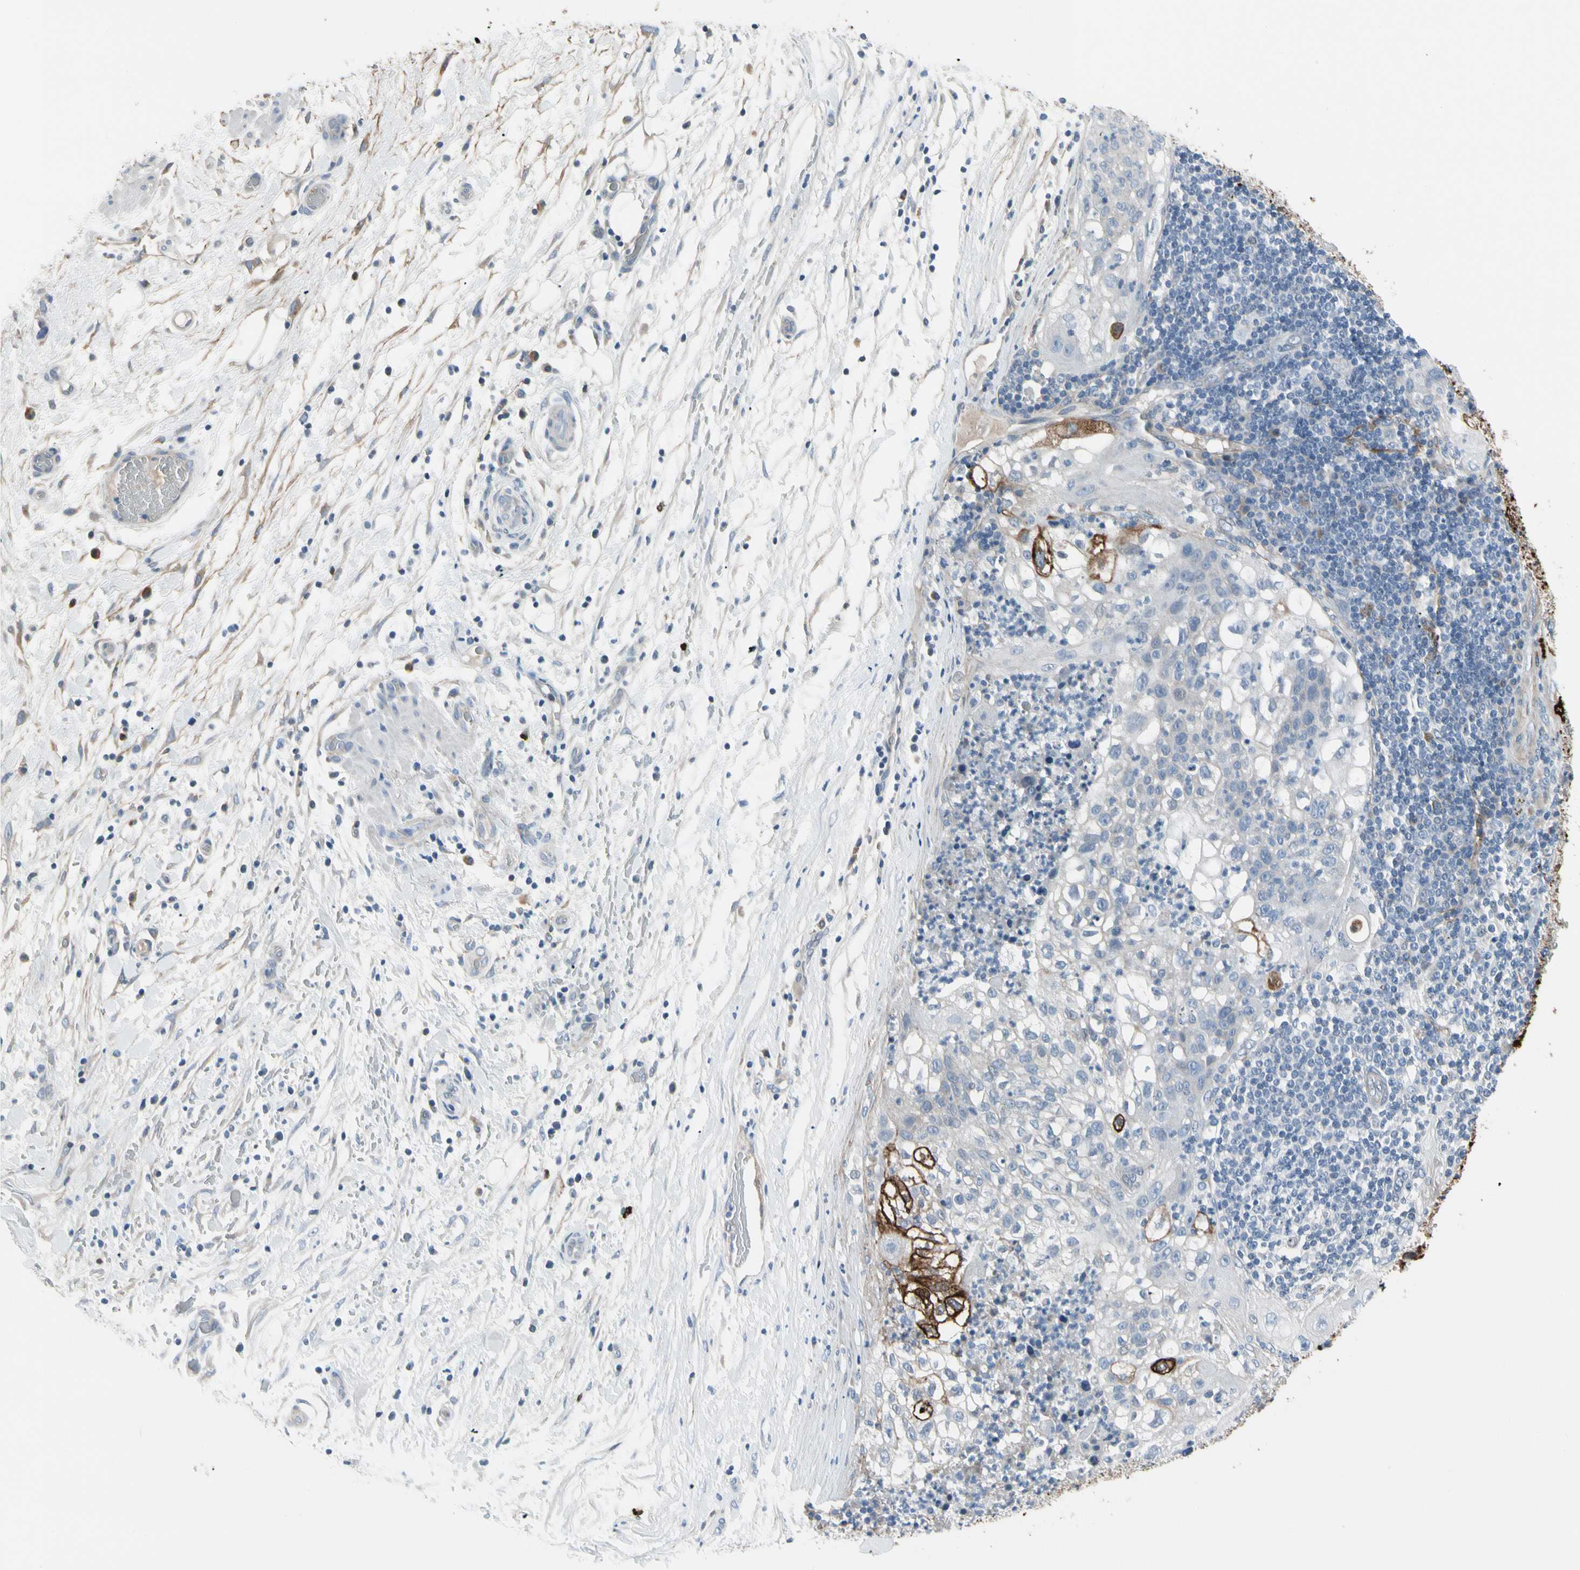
{"staining": {"intensity": "strong", "quantity": "<25%", "location": "cytoplasmic/membranous"}, "tissue": "lung cancer", "cell_type": "Tumor cells", "image_type": "cancer", "snomed": [{"axis": "morphology", "description": "Inflammation, NOS"}, {"axis": "morphology", "description": "Squamous cell carcinoma, NOS"}, {"axis": "topography", "description": "Lymph node"}, {"axis": "topography", "description": "Soft tissue"}, {"axis": "topography", "description": "Lung"}], "caption": "IHC of human lung cancer (squamous cell carcinoma) demonstrates medium levels of strong cytoplasmic/membranous staining in about <25% of tumor cells.", "gene": "PIGR", "patient": {"sex": "male", "age": 66}}